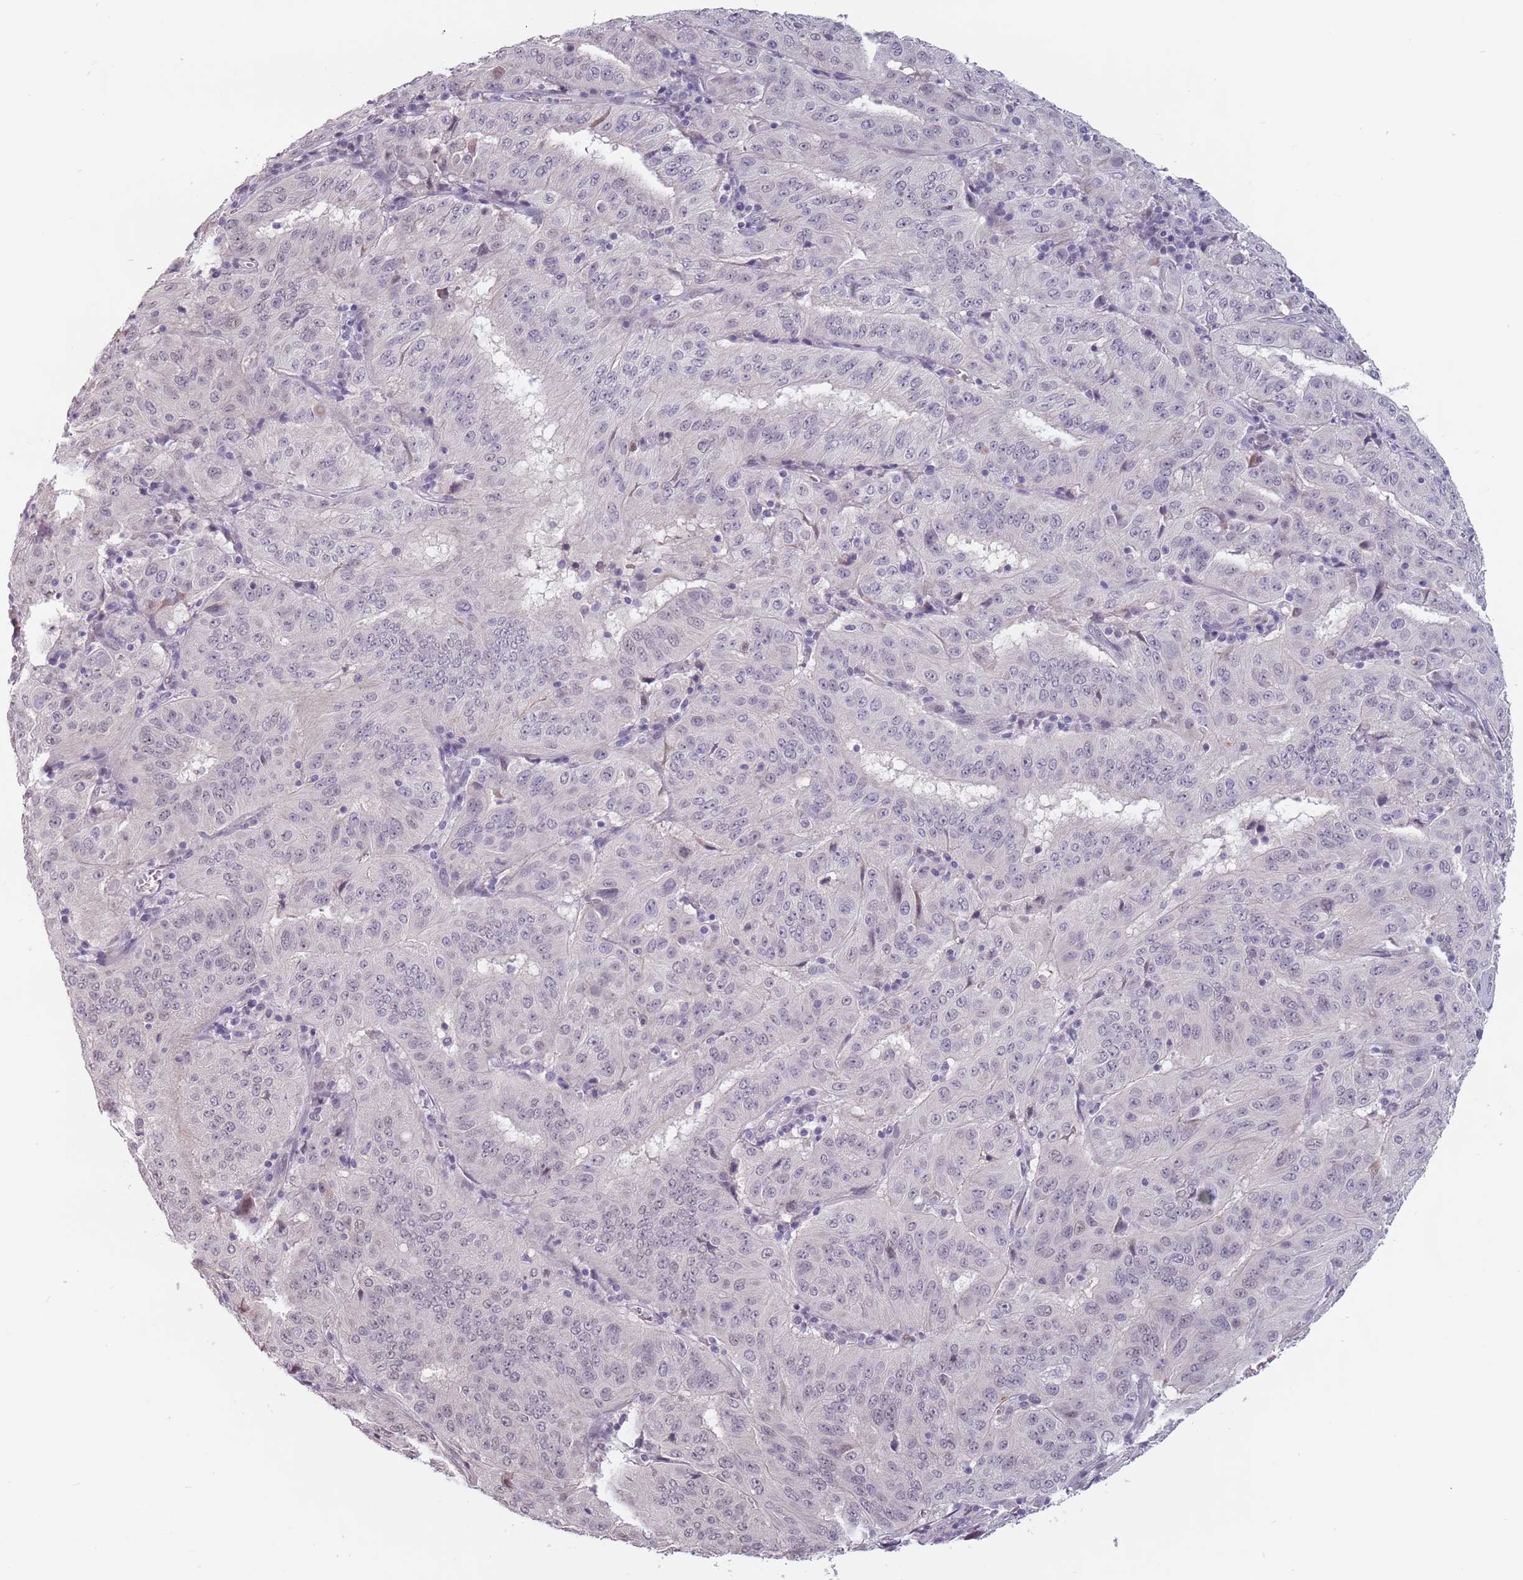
{"staining": {"intensity": "negative", "quantity": "none", "location": "none"}, "tissue": "pancreatic cancer", "cell_type": "Tumor cells", "image_type": "cancer", "snomed": [{"axis": "morphology", "description": "Adenocarcinoma, NOS"}, {"axis": "topography", "description": "Pancreas"}], "caption": "An image of pancreatic cancer stained for a protein exhibits no brown staining in tumor cells.", "gene": "PTCHD1", "patient": {"sex": "male", "age": 63}}